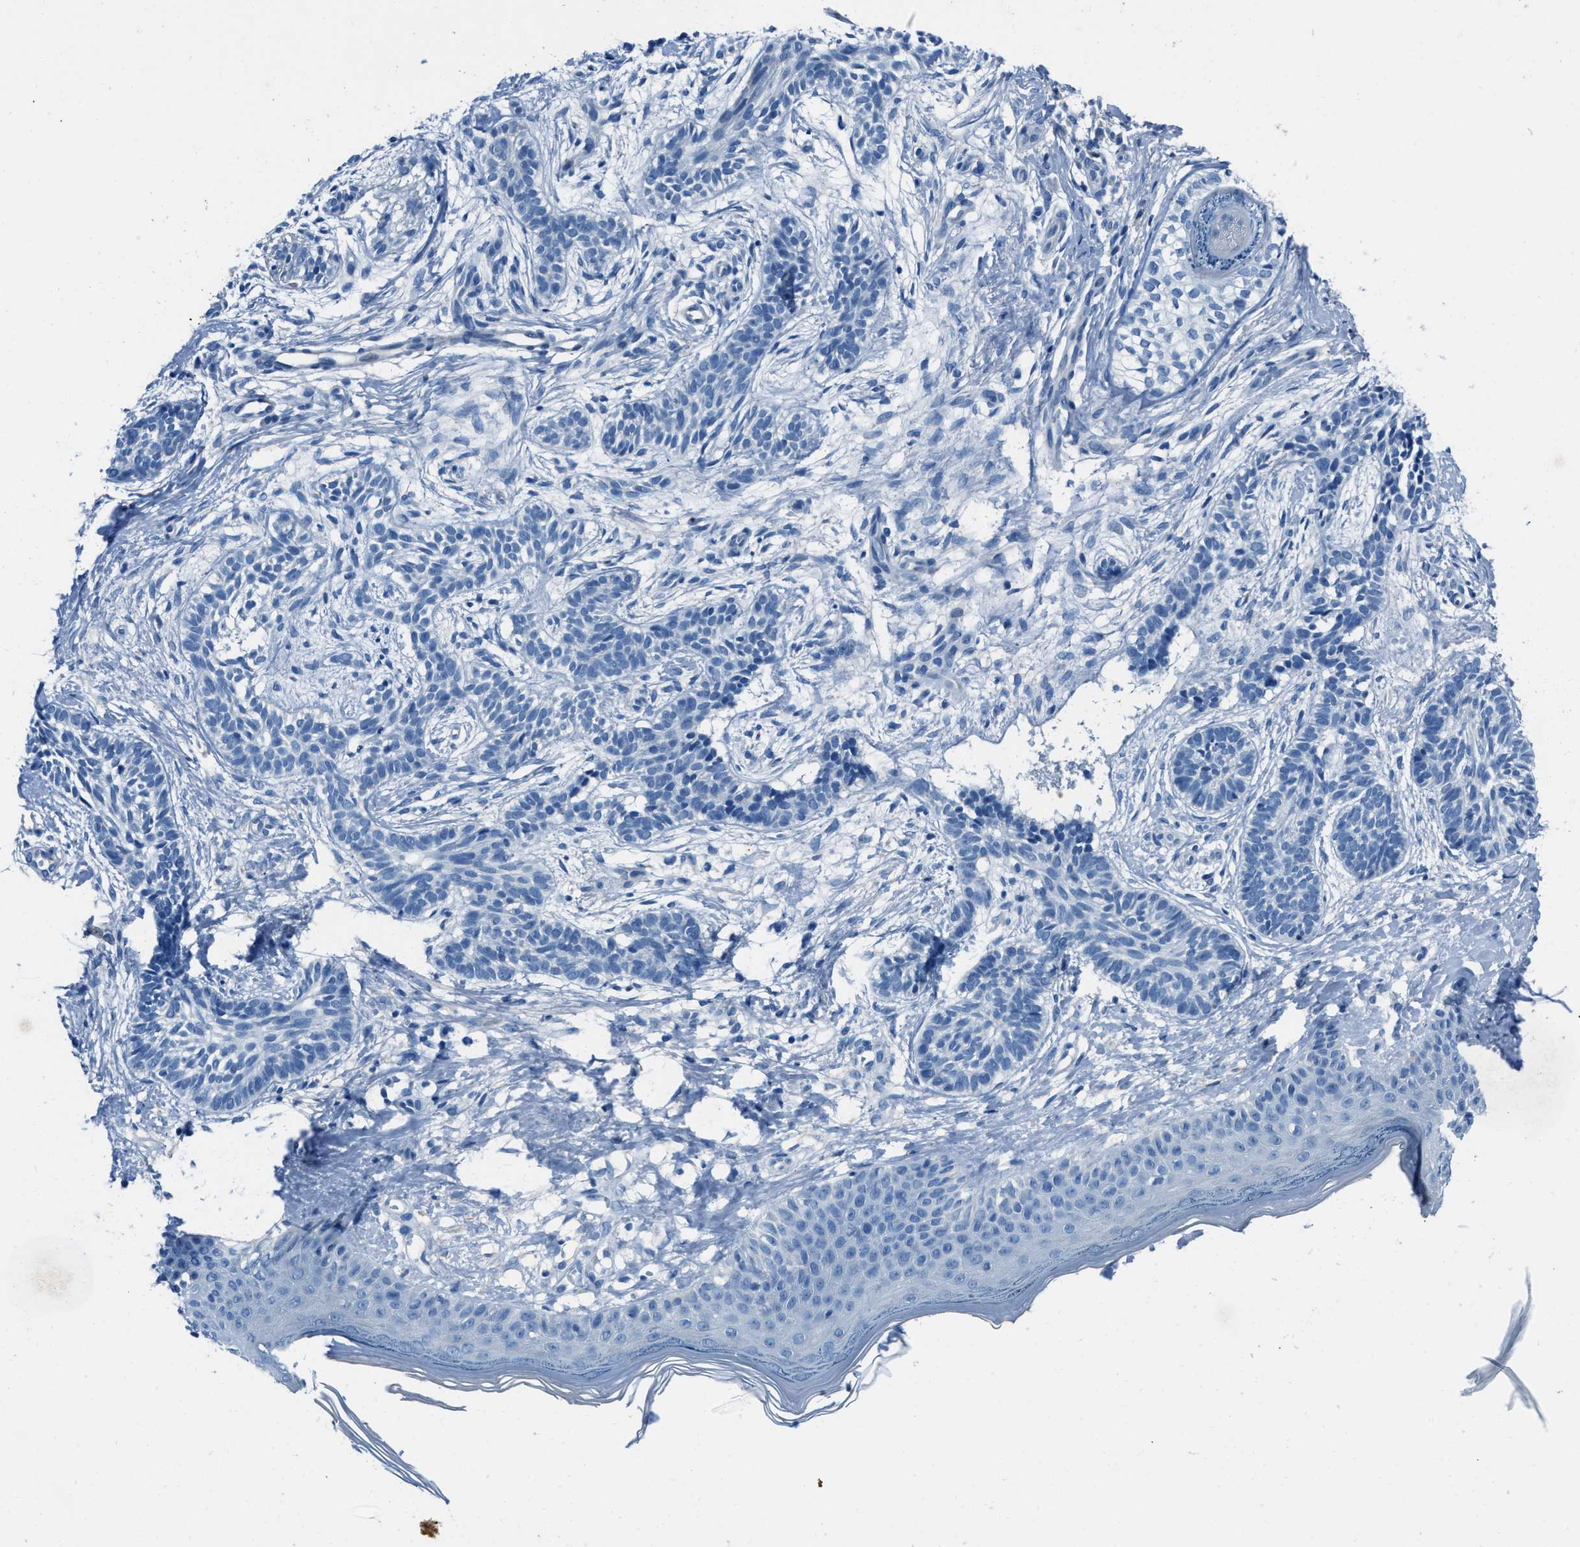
{"staining": {"intensity": "negative", "quantity": "none", "location": "none"}, "tissue": "skin cancer", "cell_type": "Tumor cells", "image_type": "cancer", "snomed": [{"axis": "morphology", "description": "Normal tissue, NOS"}, {"axis": "morphology", "description": "Basal cell carcinoma"}, {"axis": "topography", "description": "Skin"}], "caption": "Tumor cells show no significant protein staining in skin basal cell carcinoma. (Brightfield microscopy of DAB (3,3'-diaminobenzidine) IHC at high magnification).", "gene": "AMACR", "patient": {"sex": "male", "age": 63}}